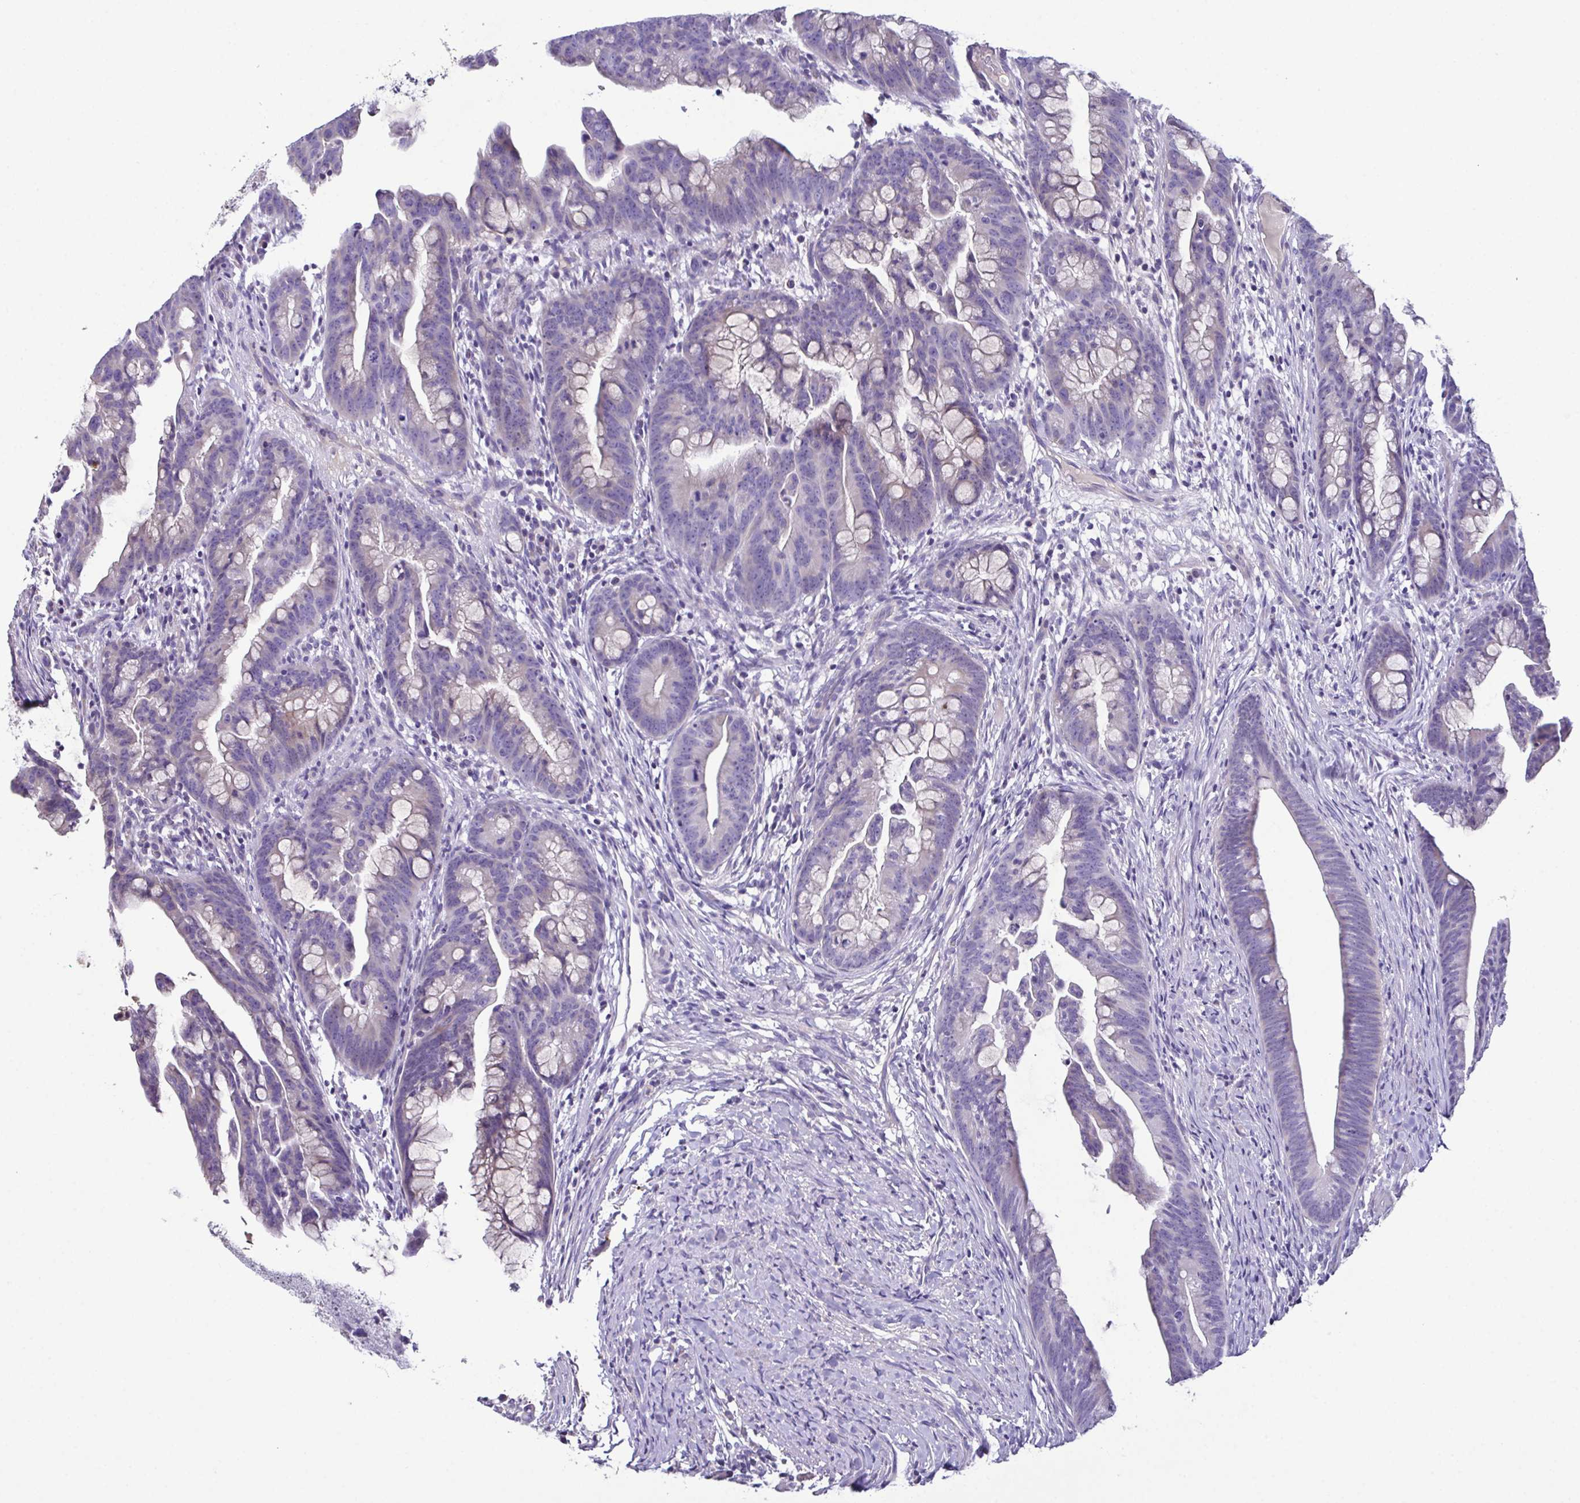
{"staining": {"intensity": "negative", "quantity": "none", "location": "none"}, "tissue": "colorectal cancer", "cell_type": "Tumor cells", "image_type": "cancer", "snomed": [{"axis": "morphology", "description": "Adenocarcinoma, NOS"}, {"axis": "topography", "description": "Colon"}], "caption": "Immunohistochemical staining of colorectal cancer shows no significant staining in tumor cells. (IHC, brightfield microscopy, high magnification).", "gene": "MARCO", "patient": {"sex": "male", "age": 62}}